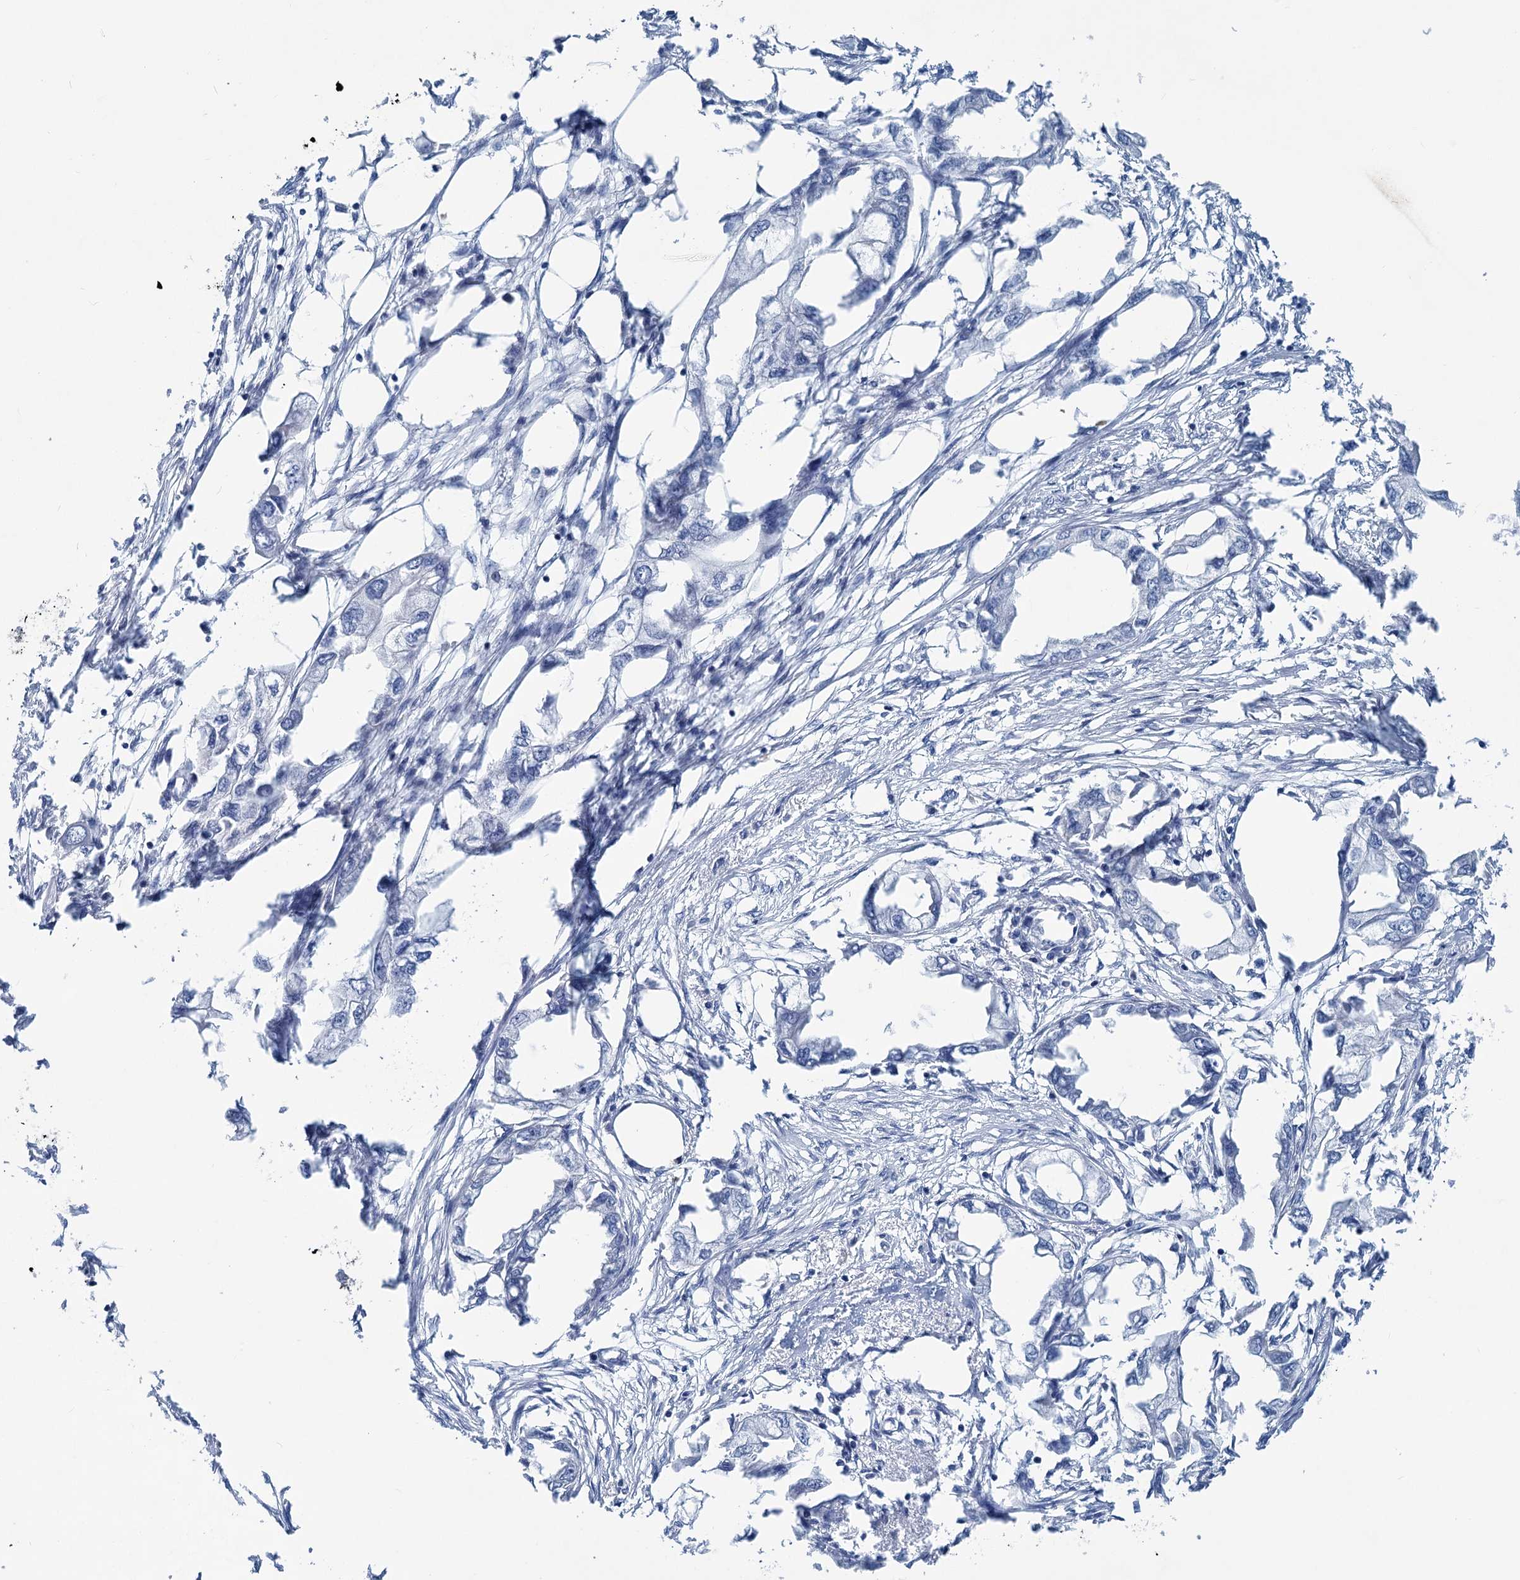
{"staining": {"intensity": "negative", "quantity": "none", "location": "none"}, "tissue": "endometrial cancer", "cell_type": "Tumor cells", "image_type": "cancer", "snomed": [{"axis": "morphology", "description": "Adenocarcinoma, NOS"}, {"axis": "morphology", "description": "Adenocarcinoma, metastatic, NOS"}, {"axis": "topography", "description": "Adipose tissue"}, {"axis": "topography", "description": "Endometrium"}], "caption": "A high-resolution histopathology image shows immunohistochemistry staining of metastatic adenocarcinoma (endometrial), which displays no significant positivity in tumor cells.", "gene": "CHDH", "patient": {"sex": "female", "age": 67}}